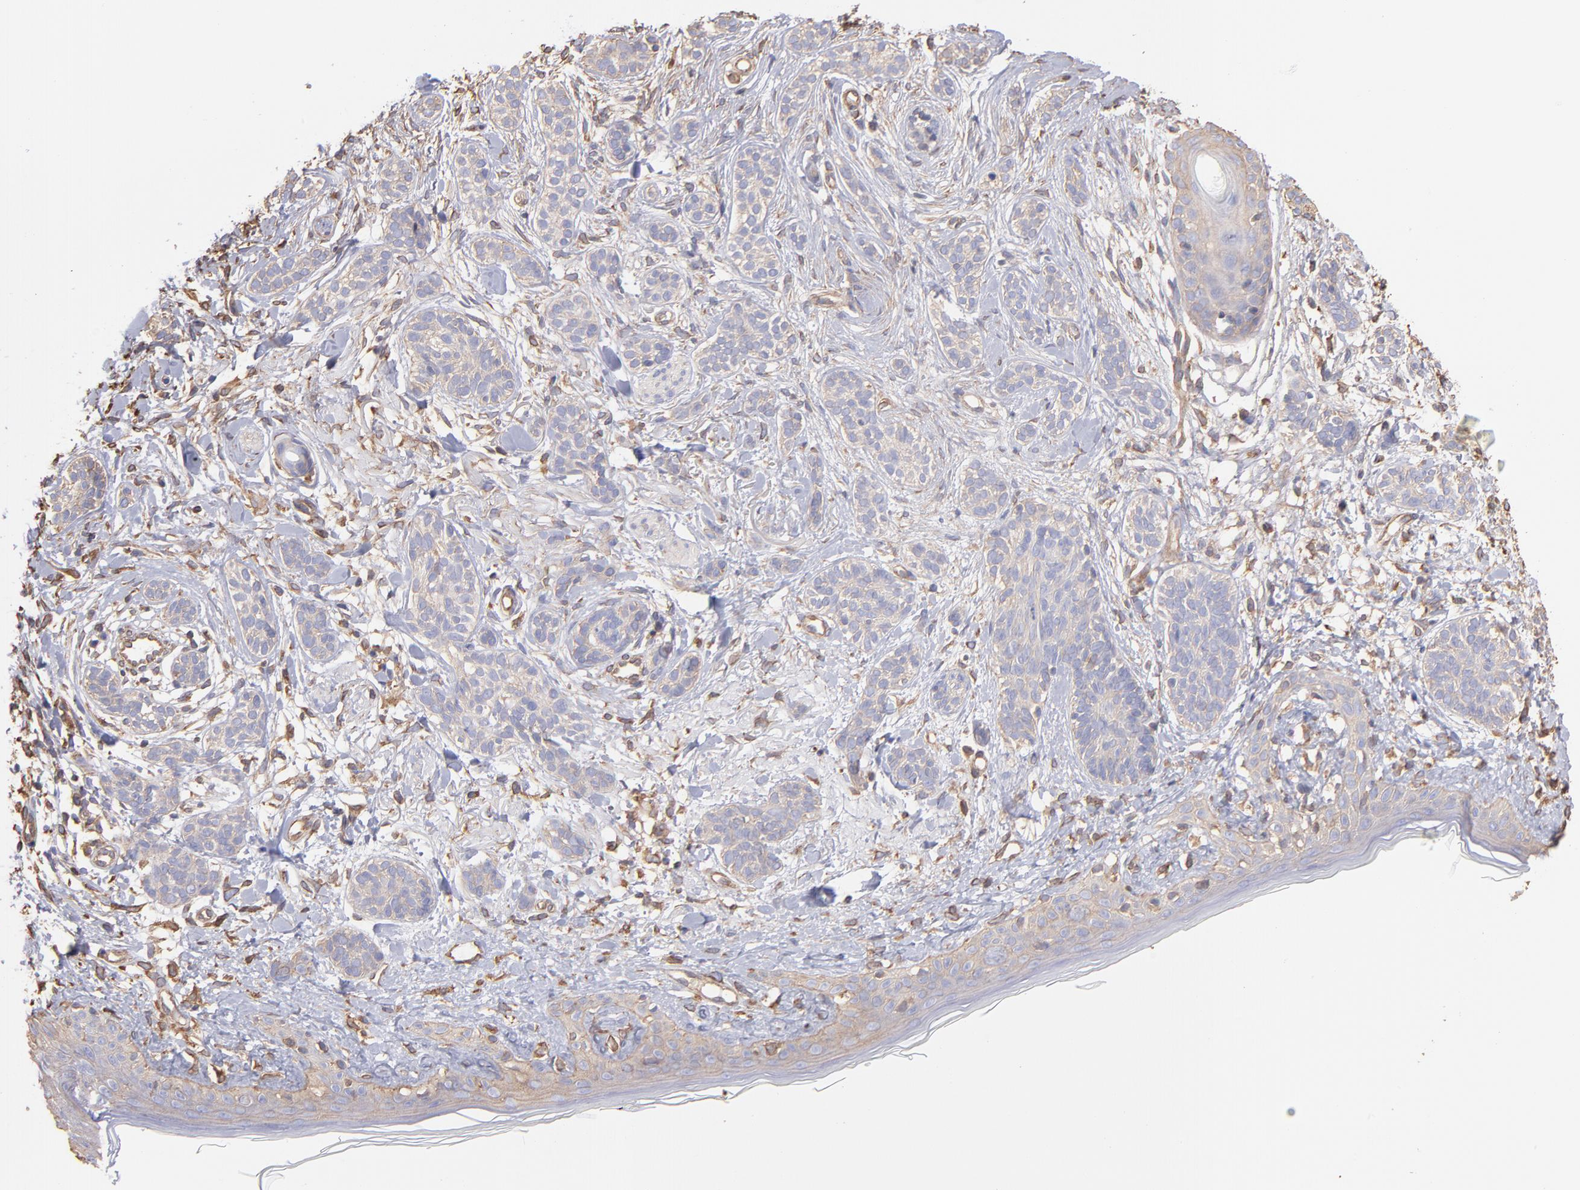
{"staining": {"intensity": "weak", "quantity": "25%-75%", "location": "cytoplasmic/membranous"}, "tissue": "skin cancer", "cell_type": "Tumor cells", "image_type": "cancer", "snomed": [{"axis": "morphology", "description": "Normal tissue, NOS"}, {"axis": "morphology", "description": "Basal cell carcinoma"}, {"axis": "topography", "description": "Skin"}], "caption": "Basal cell carcinoma (skin) tissue reveals weak cytoplasmic/membranous staining in about 25%-75% of tumor cells, visualized by immunohistochemistry.", "gene": "PLEC", "patient": {"sex": "male", "age": 63}}